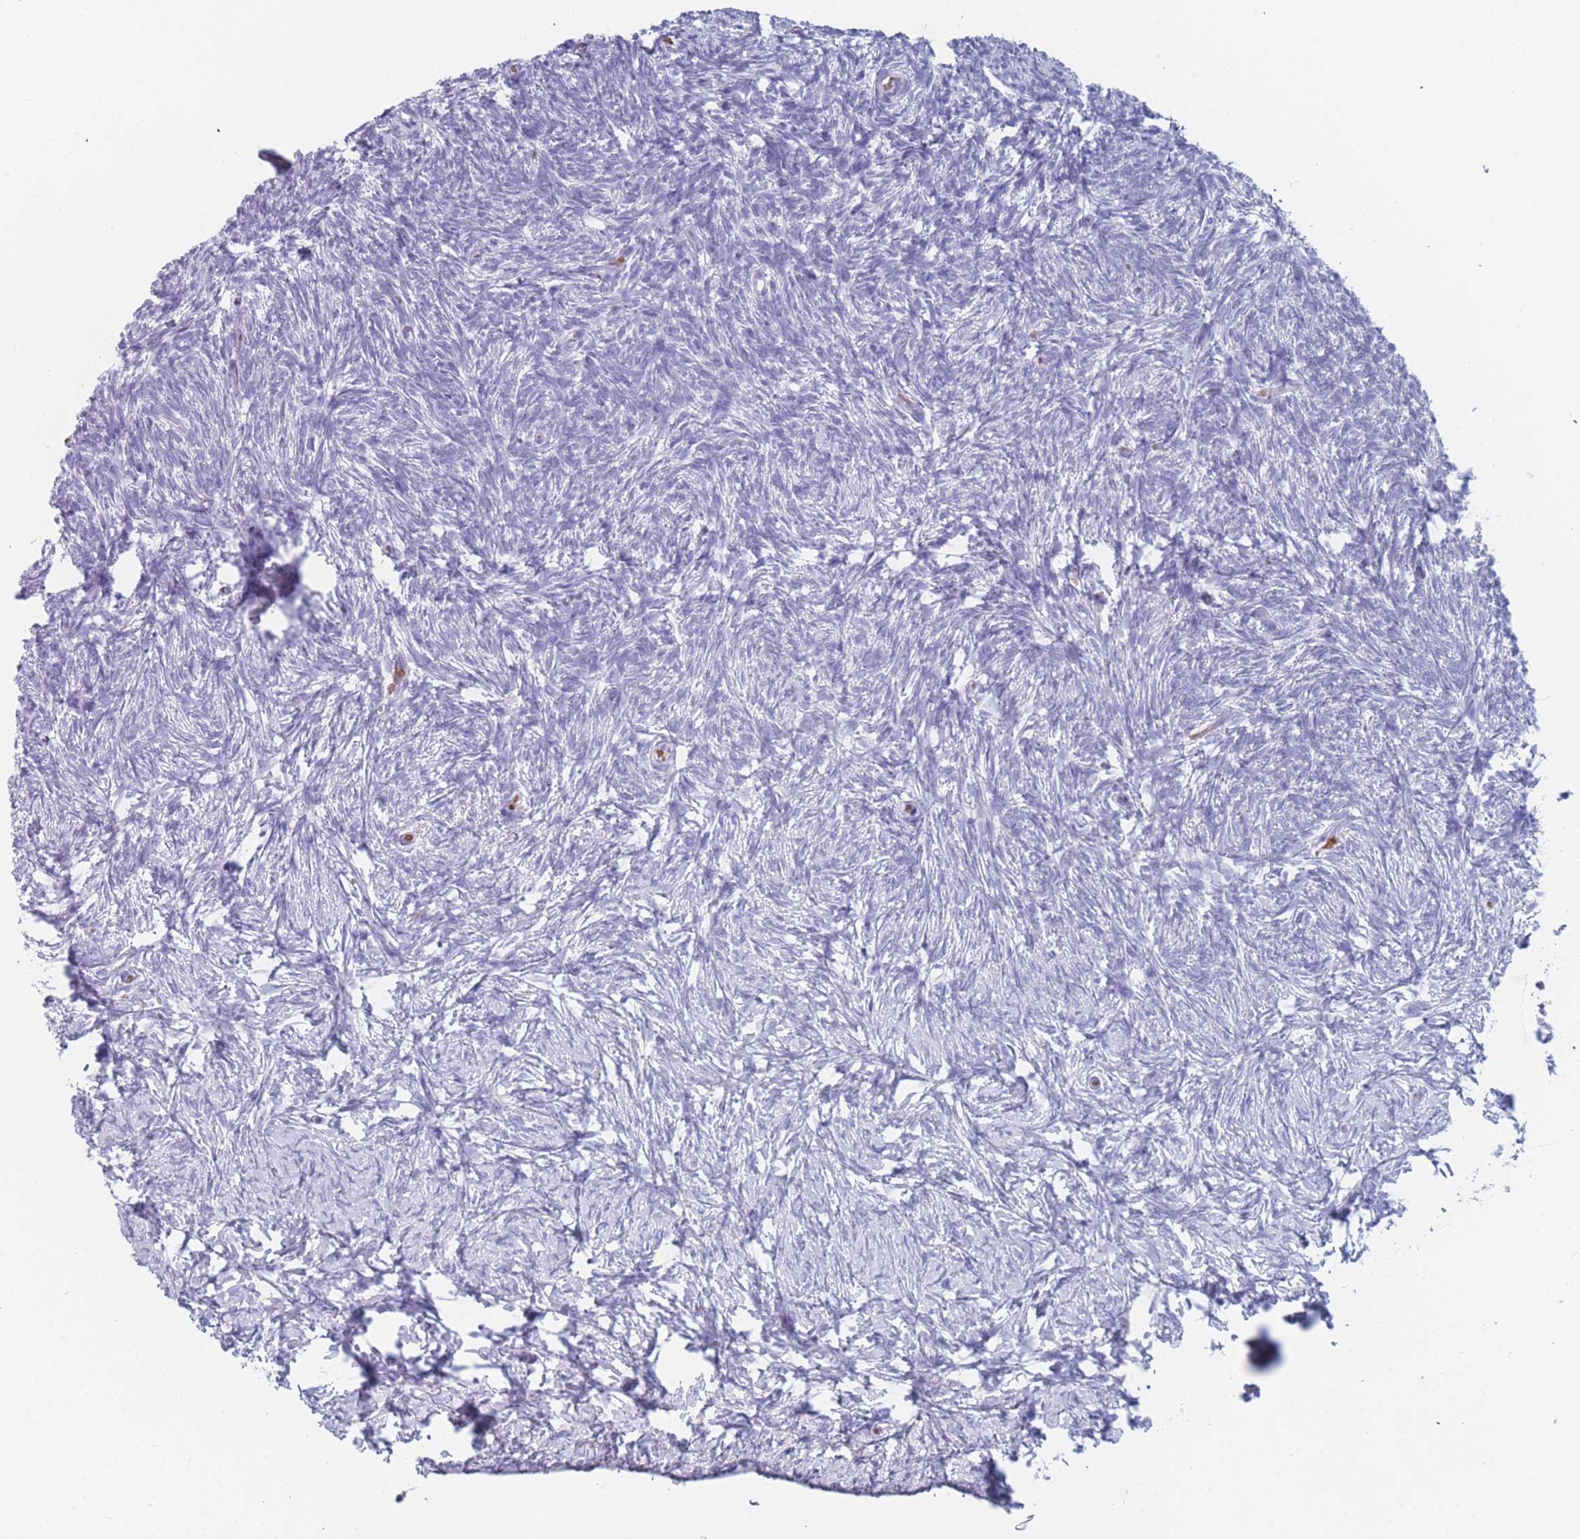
{"staining": {"intensity": "negative", "quantity": "none", "location": "none"}, "tissue": "ovary", "cell_type": "Ovarian stroma cells", "image_type": "normal", "snomed": [{"axis": "morphology", "description": "Normal tissue, NOS"}, {"axis": "topography", "description": "Ovary"}], "caption": "The IHC histopathology image has no significant staining in ovarian stroma cells of ovary.", "gene": "OR5D16", "patient": {"sex": "female", "age": 39}}